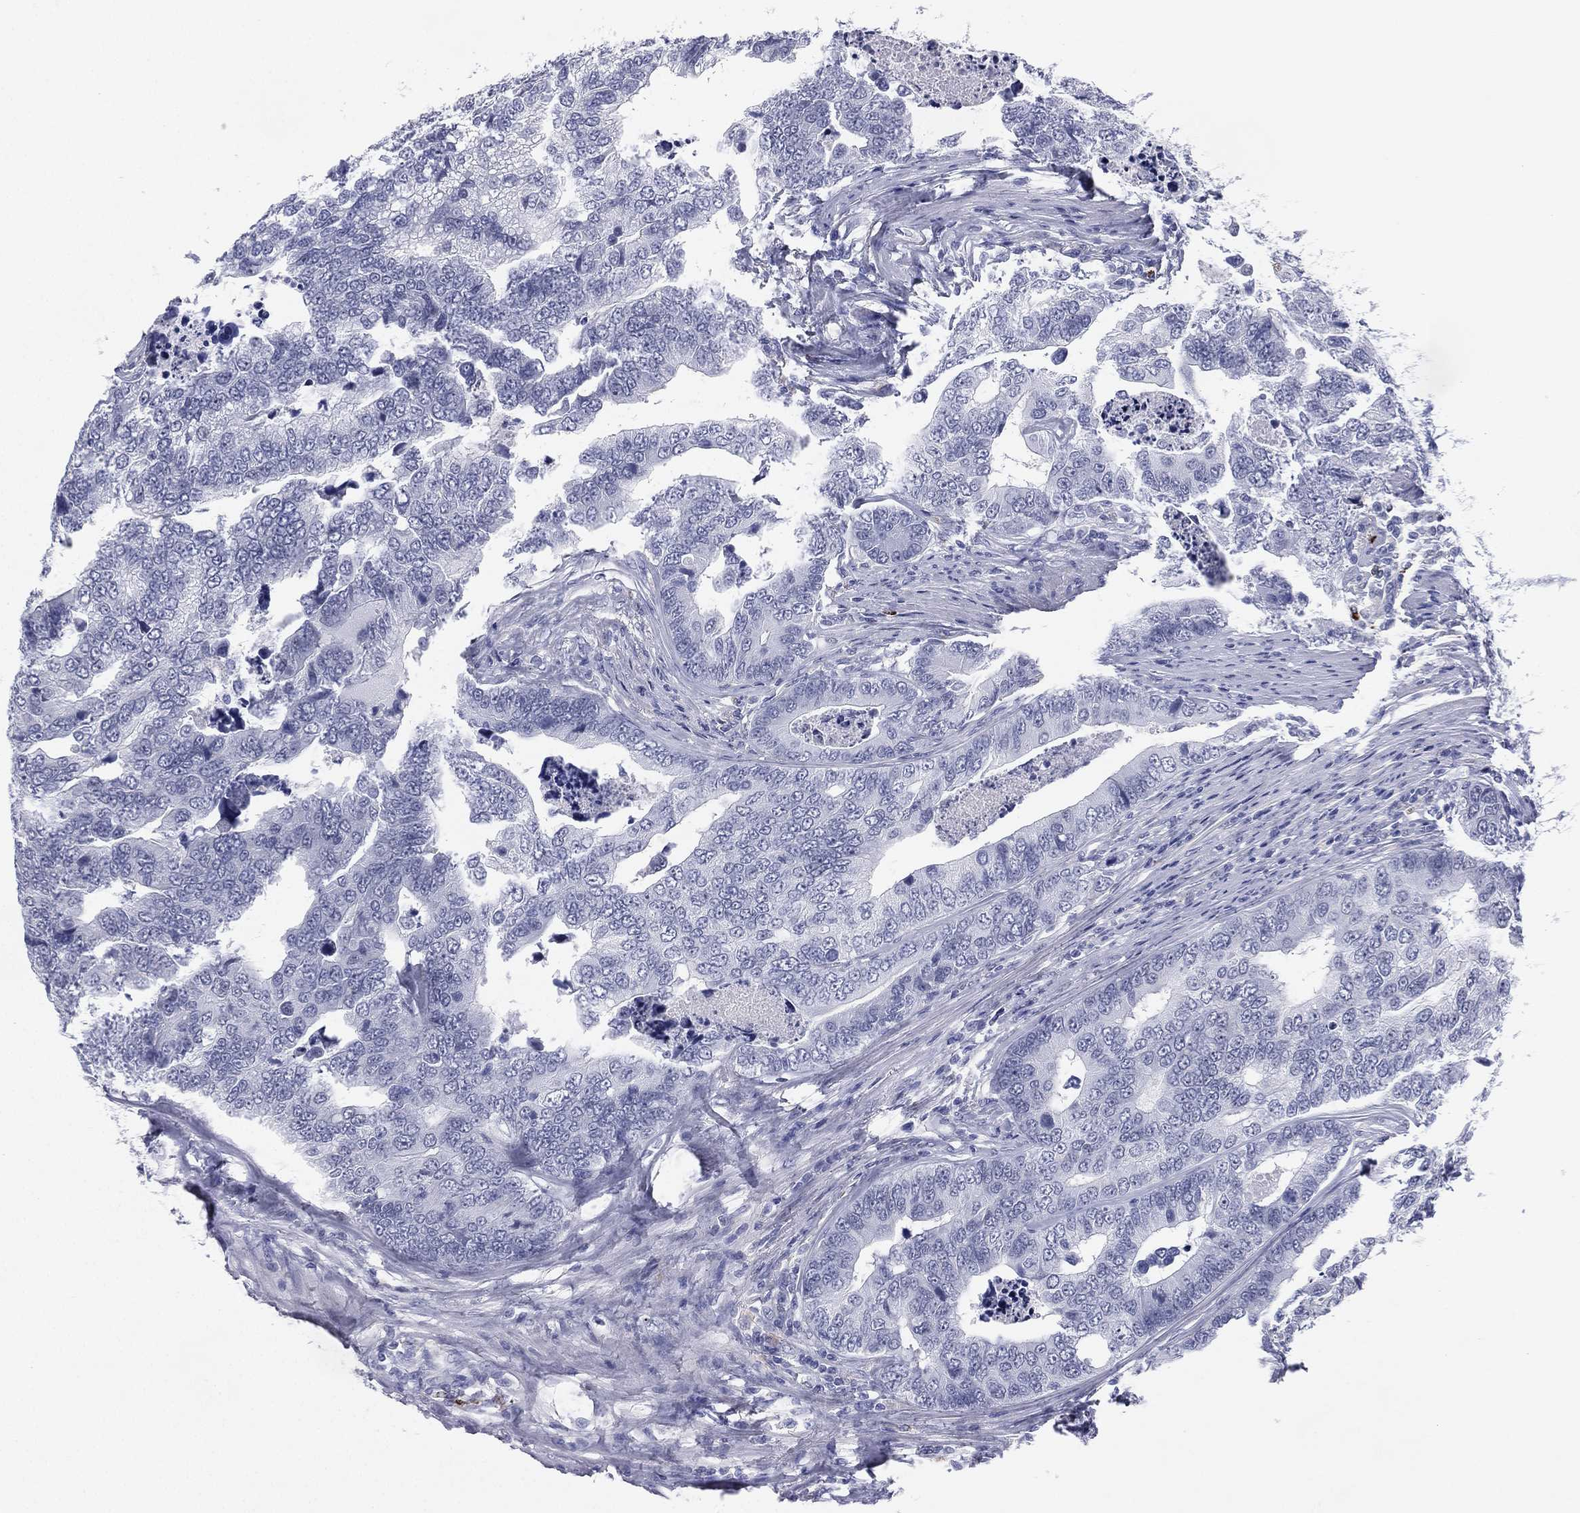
{"staining": {"intensity": "negative", "quantity": "none", "location": "none"}, "tissue": "colorectal cancer", "cell_type": "Tumor cells", "image_type": "cancer", "snomed": [{"axis": "morphology", "description": "Adenocarcinoma, NOS"}, {"axis": "topography", "description": "Colon"}], "caption": "This is an IHC histopathology image of colorectal adenocarcinoma. There is no positivity in tumor cells.", "gene": "HLA-DOA", "patient": {"sex": "female", "age": 72}}